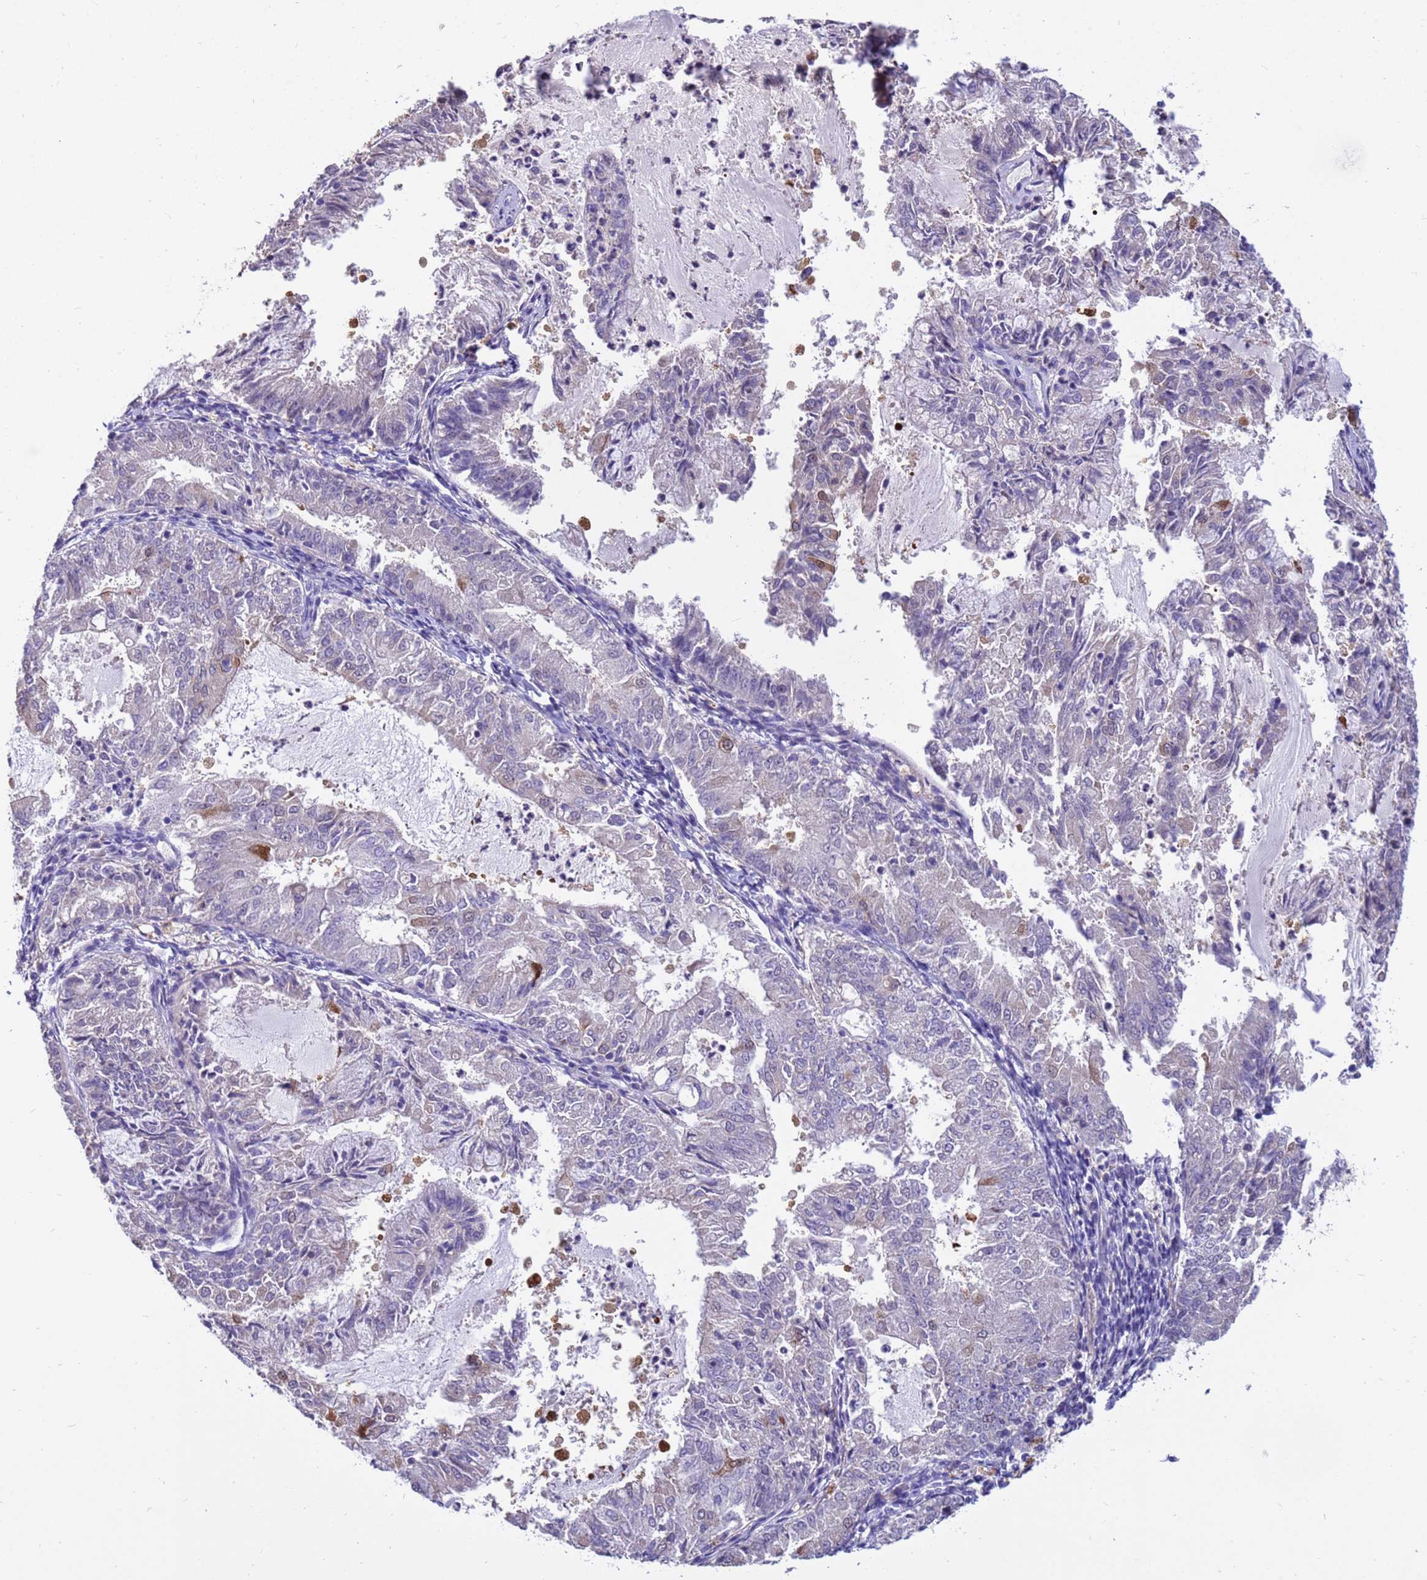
{"staining": {"intensity": "negative", "quantity": "none", "location": "none"}, "tissue": "endometrial cancer", "cell_type": "Tumor cells", "image_type": "cancer", "snomed": [{"axis": "morphology", "description": "Adenocarcinoma, NOS"}, {"axis": "topography", "description": "Endometrium"}], "caption": "The immunohistochemistry (IHC) micrograph has no significant expression in tumor cells of endometrial cancer (adenocarcinoma) tissue.", "gene": "TUBGCP3", "patient": {"sex": "female", "age": 57}}